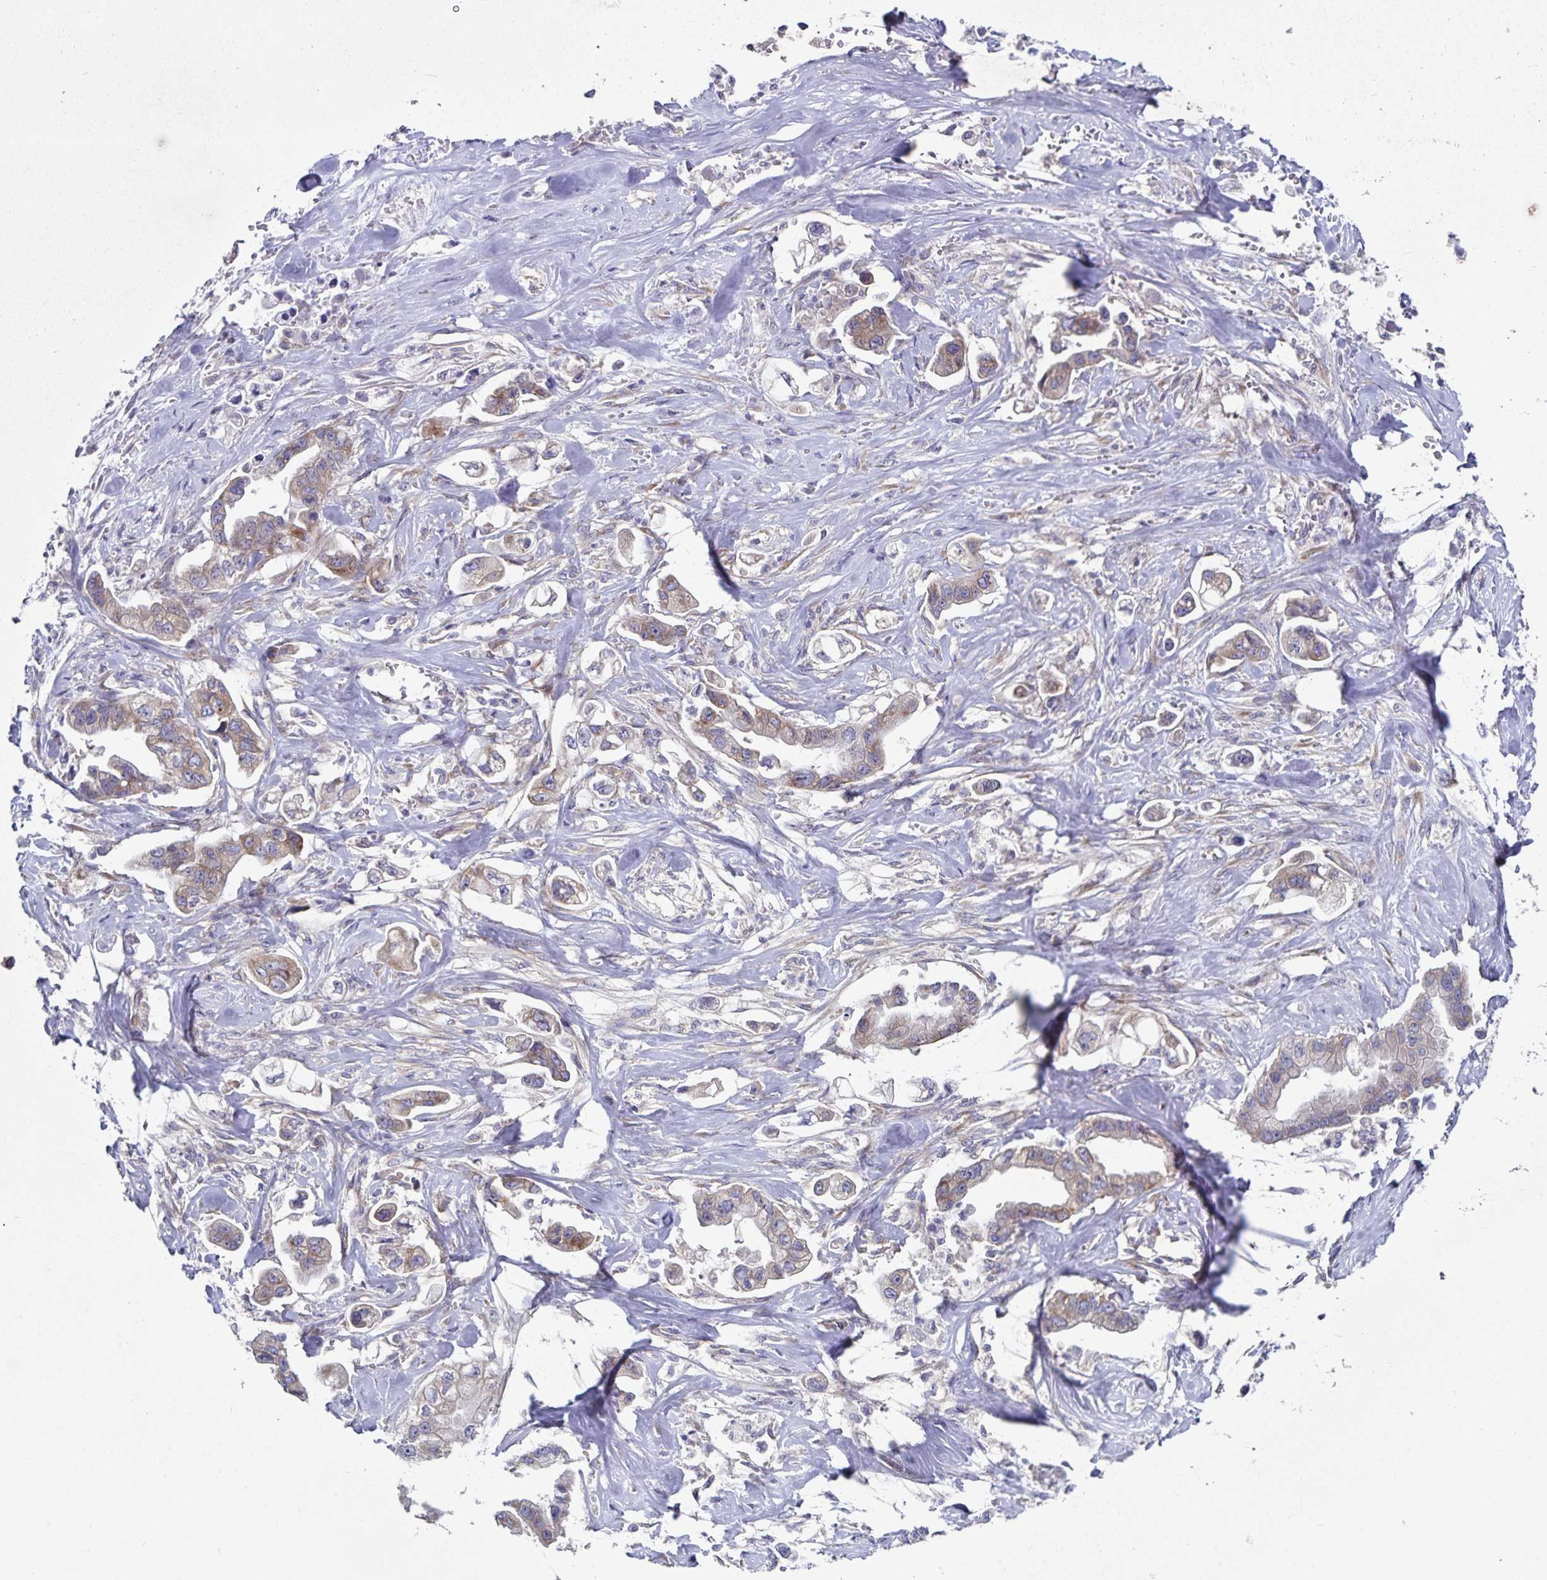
{"staining": {"intensity": "moderate", "quantity": ">75%", "location": "cytoplasmic/membranous"}, "tissue": "stomach cancer", "cell_type": "Tumor cells", "image_type": "cancer", "snomed": [{"axis": "morphology", "description": "Adenocarcinoma, NOS"}, {"axis": "topography", "description": "Stomach"}], "caption": "A brown stain shows moderate cytoplasmic/membranous expression of a protein in human adenocarcinoma (stomach) tumor cells.", "gene": "FAM120A", "patient": {"sex": "male", "age": 62}}